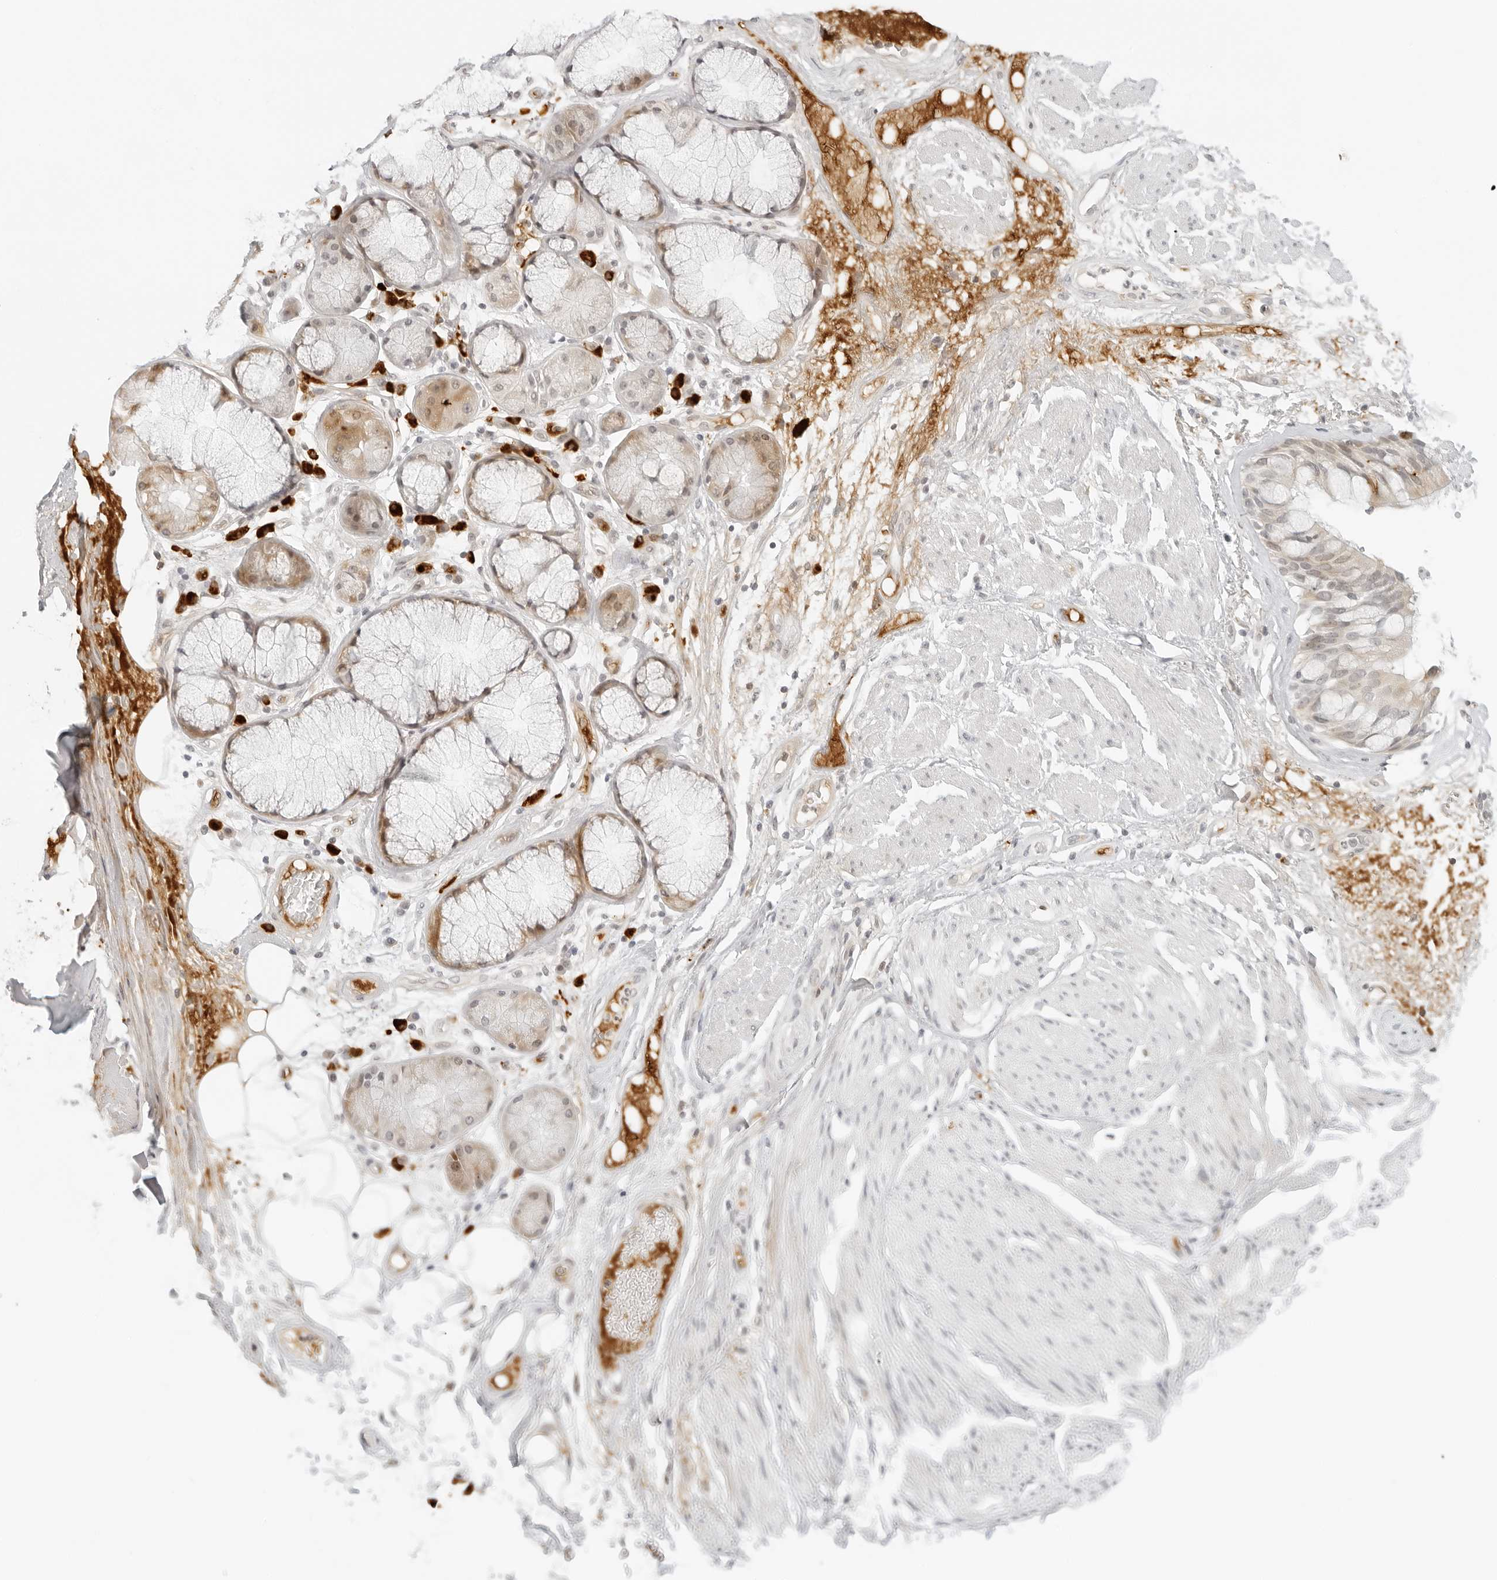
{"staining": {"intensity": "negative", "quantity": "none", "location": "none"}, "tissue": "adipose tissue", "cell_type": "Adipocytes", "image_type": "normal", "snomed": [{"axis": "morphology", "description": "Normal tissue, NOS"}, {"axis": "topography", "description": "Bronchus"}], "caption": "This is a photomicrograph of immunohistochemistry (IHC) staining of benign adipose tissue, which shows no staining in adipocytes. (DAB (3,3'-diaminobenzidine) immunohistochemistry (IHC) with hematoxylin counter stain).", "gene": "ZNF678", "patient": {"sex": "male", "age": 66}}